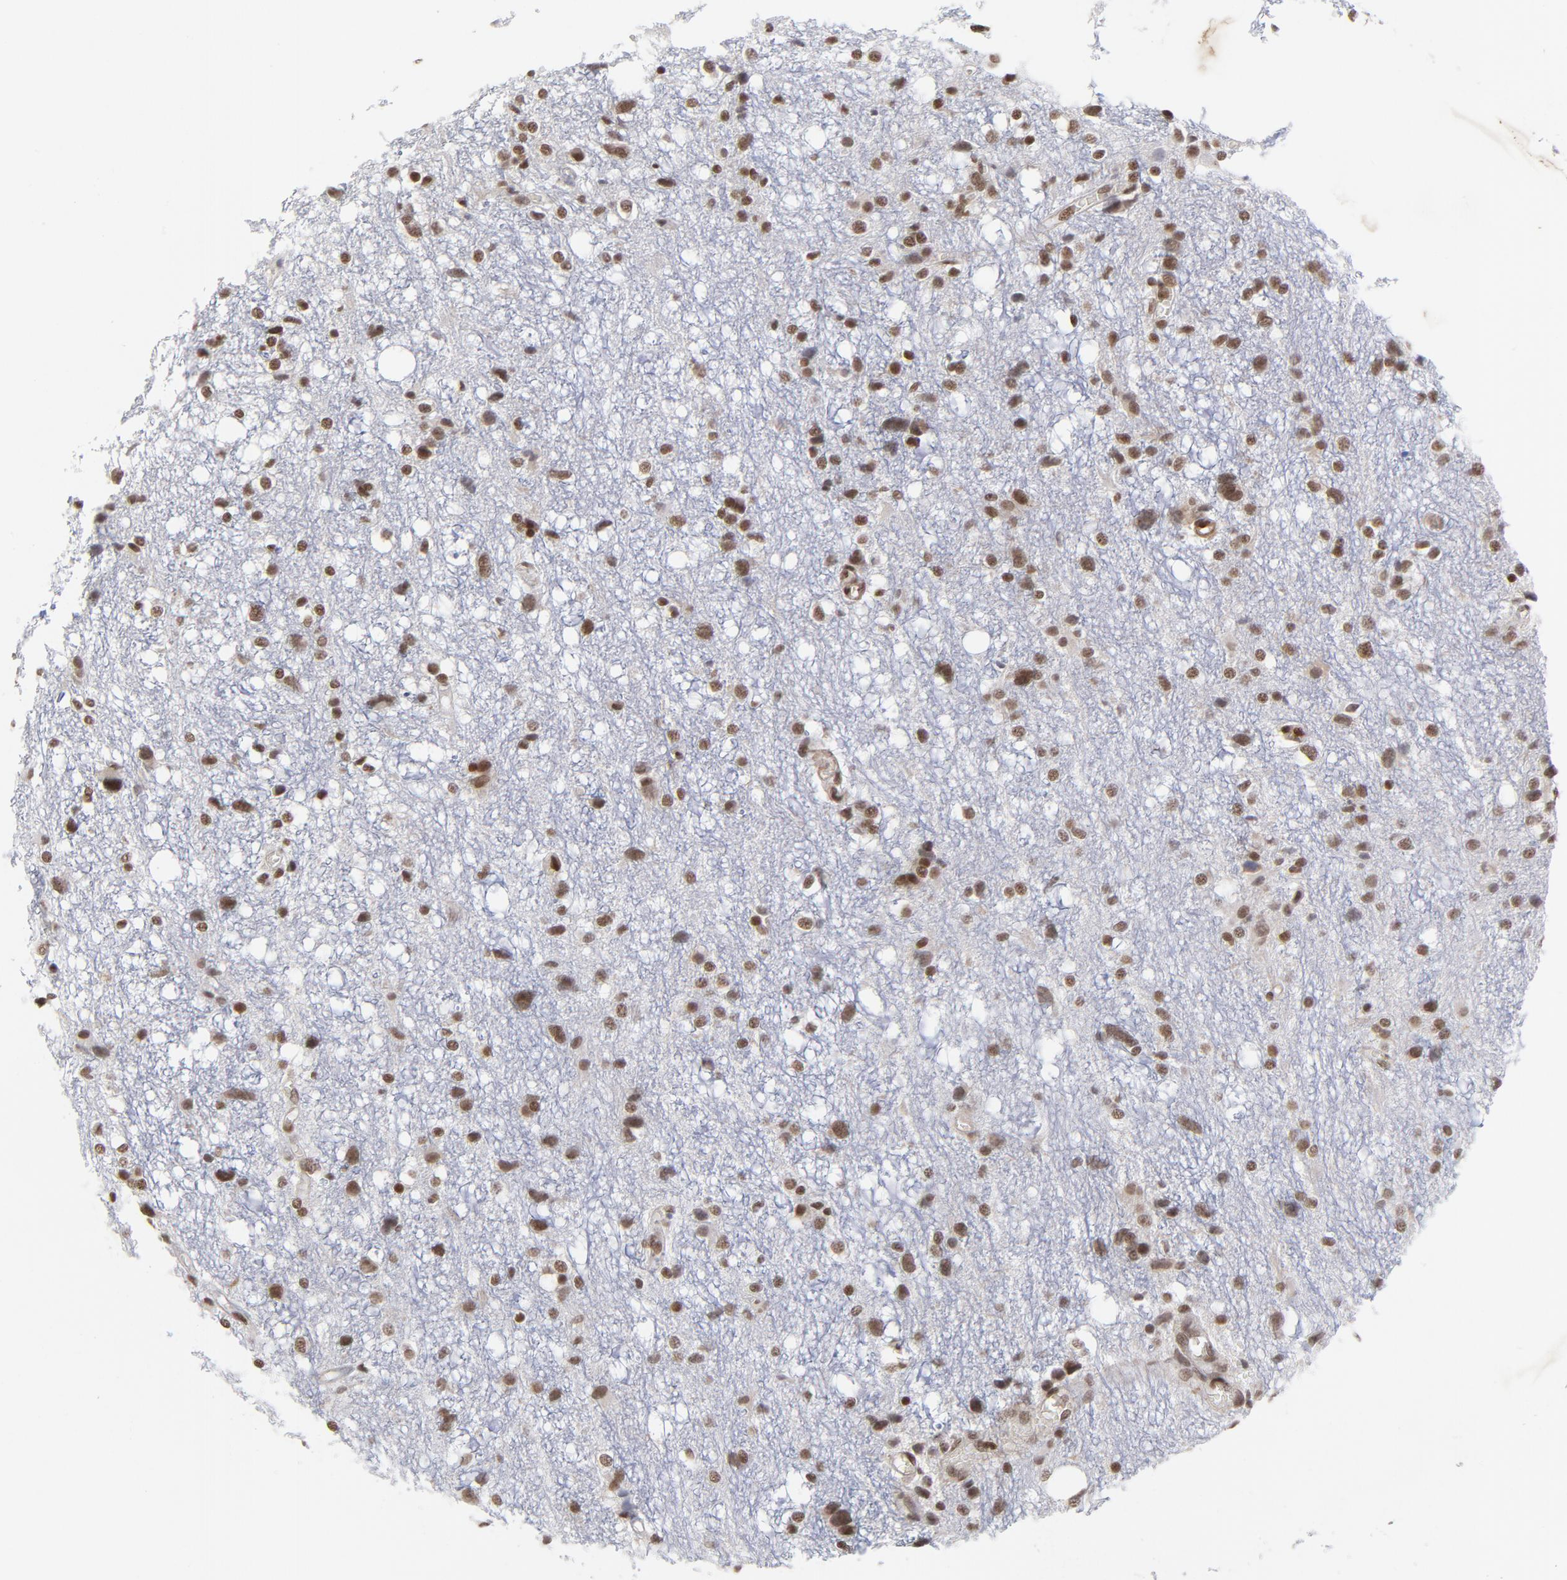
{"staining": {"intensity": "strong", "quantity": ">75%", "location": "nuclear"}, "tissue": "glioma", "cell_type": "Tumor cells", "image_type": "cancer", "snomed": [{"axis": "morphology", "description": "Glioma, malignant, High grade"}, {"axis": "topography", "description": "Brain"}], "caption": "Brown immunohistochemical staining in human glioma shows strong nuclear staining in approximately >75% of tumor cells.", "gene": "CTCF", "patient": {"sex": "female", "age": 59}}